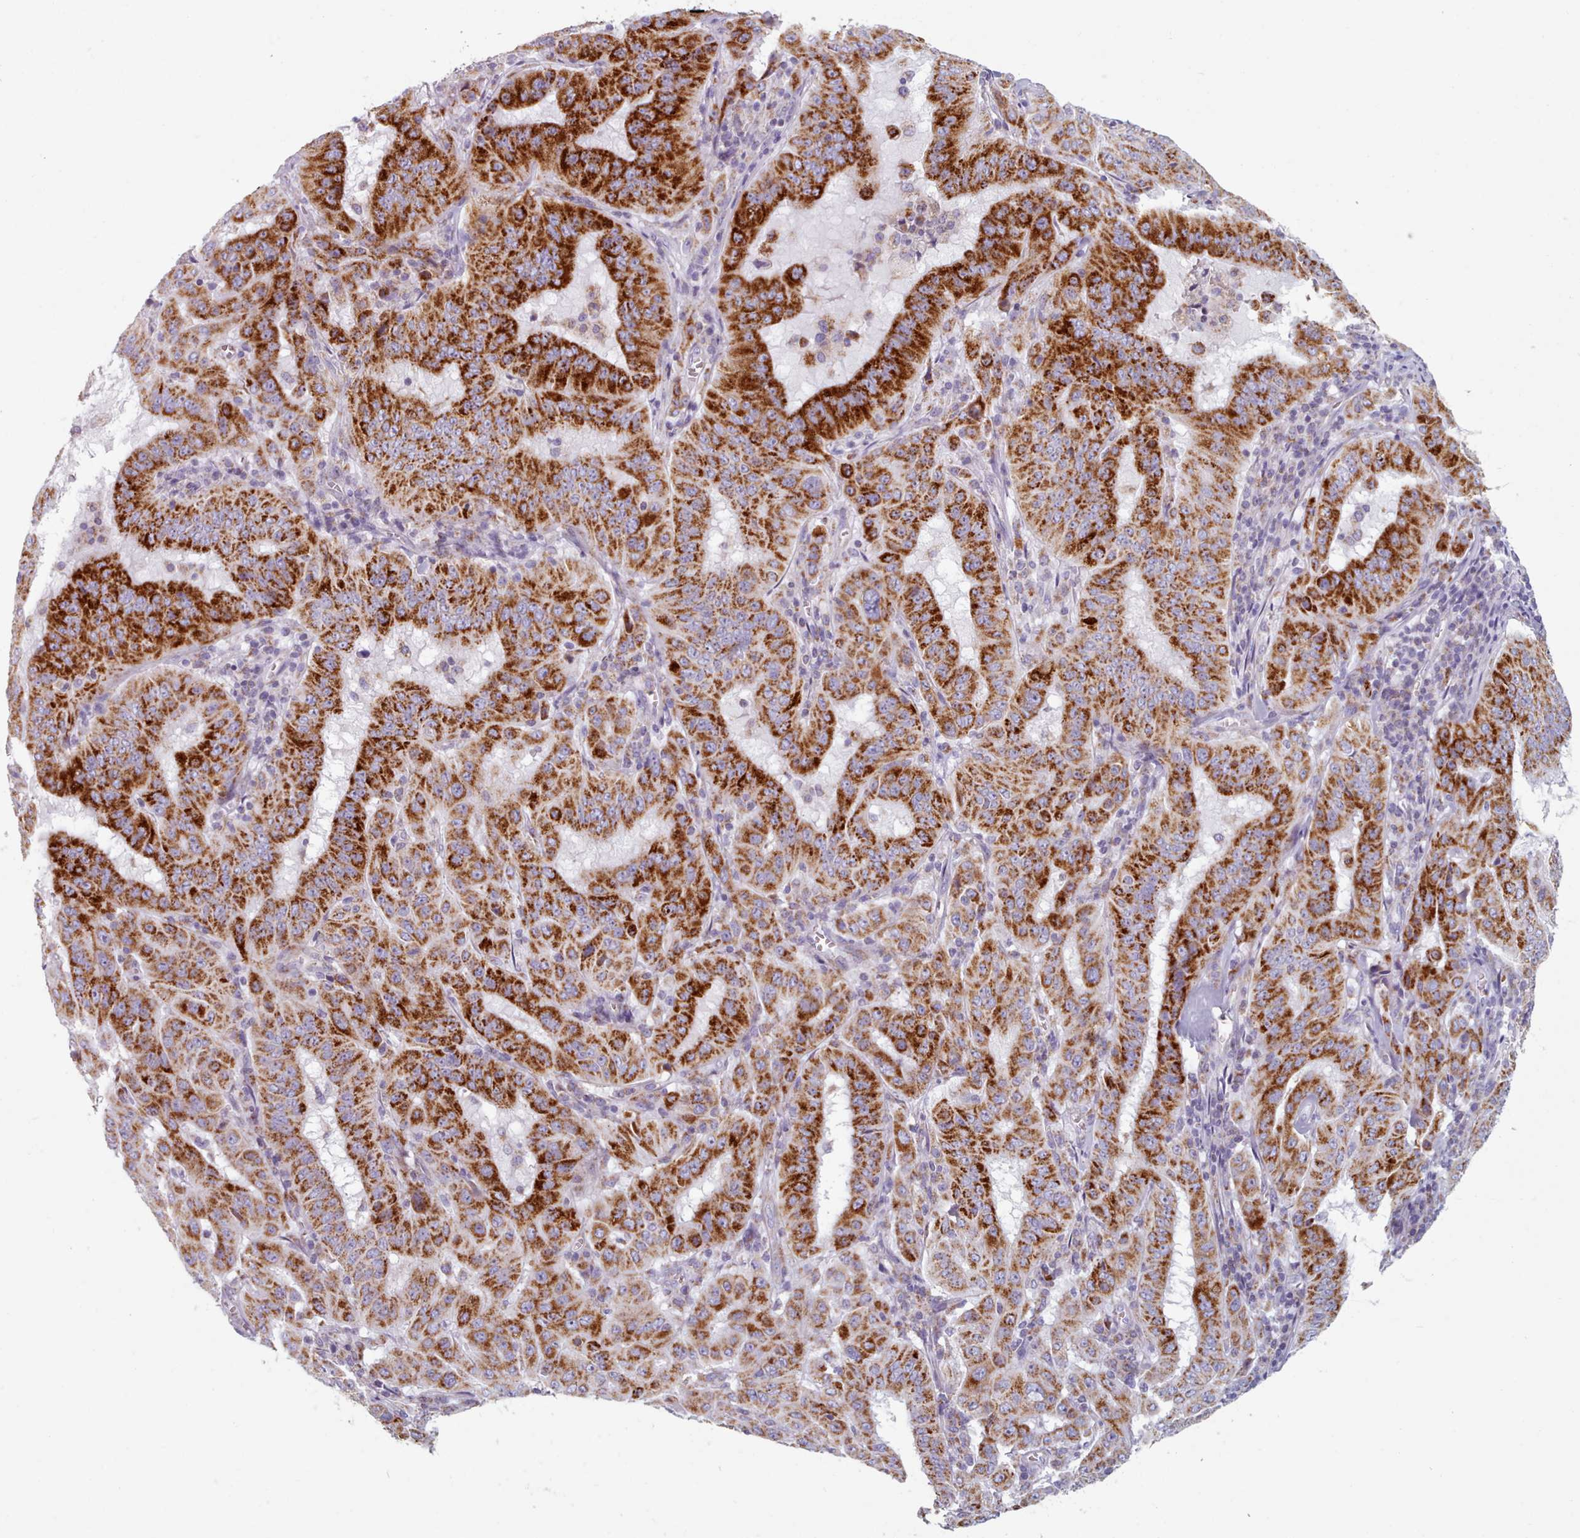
{"staining": {"intensity": "strong", "quantity": ">75%", "location": "cytoplasmic/membranous"}, "tissue": "pancreatic cancer", "cell_type": "Tumor cells", "image_type": "cancer", "snomed": [{"axis": "morphology", "description": "Adenocarcinoma, NOS"}, {"axis": "topography", "description": "Pancreas"}], "caption": "Immunohistochemical staining of human adenocarcinoma (pancreatic) demonstrates strong cytoplasmic/membranous protein expression in approximately >75% of tumor cells.", "gene": "FAM170B", "patient": {"sex": "male", "age": 63}}